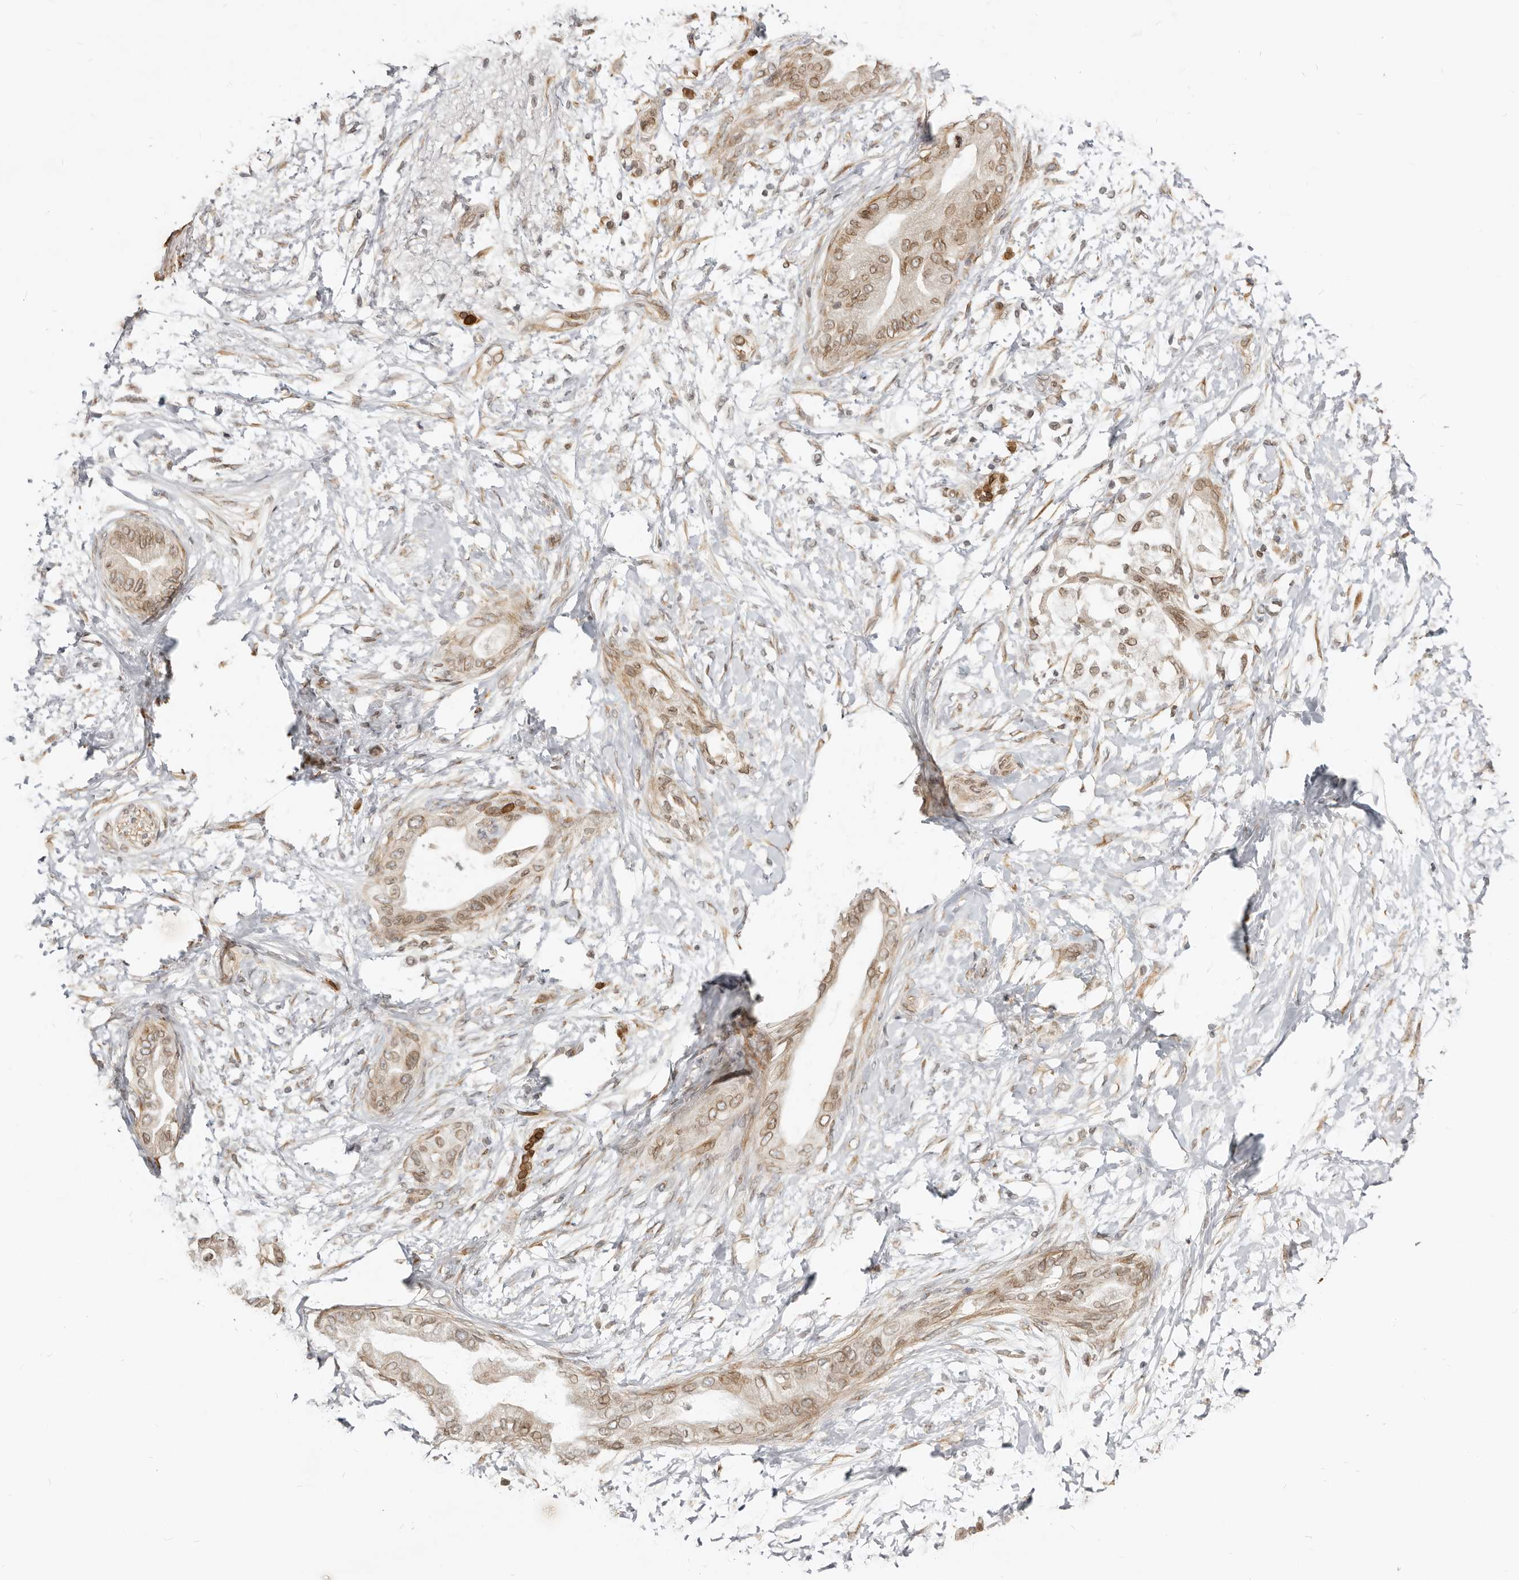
{"staining": {"intensity": "moderate", "quantity": ">75%", "location": "nuclear"}, "tissue": "soft tissue", "cell_type": "Fibroblasts", "image_type": "normal", "snomed": [{"axis": "morphology", "description": "Normal tissue, NOS"}, {"axis": "morphology", "description": "Adenocarcinoma, NOS"}, {"axis": "topography", "description": "Duodenum"}, {"axis": "topography", "description": "Peripheral nerve tissue"}], "caption": "Immunohistochemistry staining of benign soft tissue, which shows medium levels of moderate nuclear positivity in approximately >75% of fibroblasts indicating moderate nuclear protein expression. The staining was performed using DAB (3,3'-diaminobenzidine) (brown) for protein detection and nuclei were counterstained in hematoxylin (blue).", "gene": "NUP153", "patient": {"sex": "female", "age": 60}}